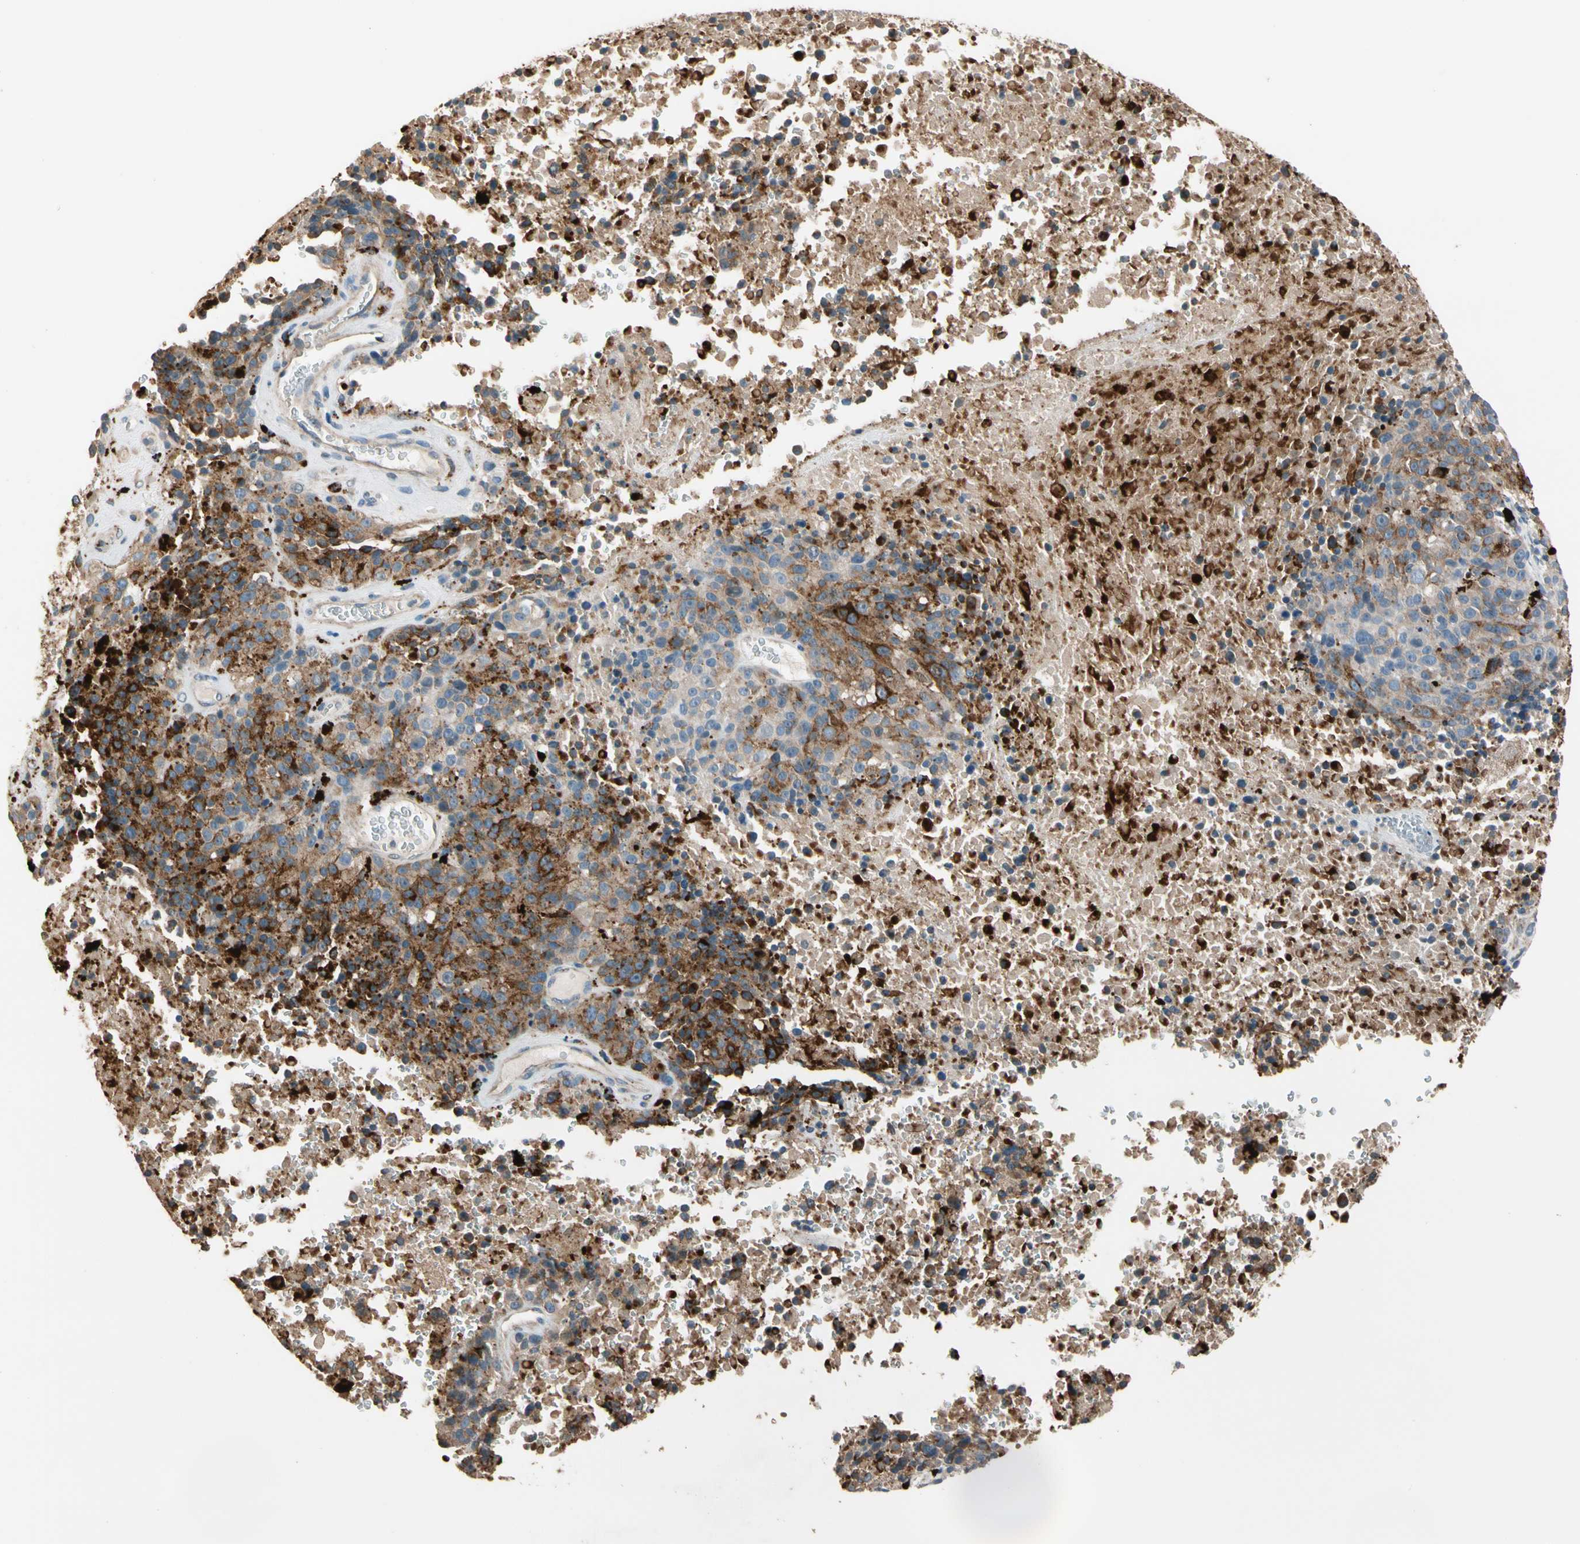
{"staining": {"intensity": "strong", "quantity": "<25%", "location": "cytoplasmic/membranous"}, "tissue": "melanoma", "cell_type": "Tumor cells", "image_type": "cancer", "snomed": [{"axis": "morphology", "description": "Malignant melanoma, Metastatic site"}, {"axis": "topography", "description": "Cerebral cortex"}], "caption": "Strong cytoplasmic/membranous protein positivity is identified in approximately <25% of tumor cells in malignant melanoma (metastatic site).", "gene": "GM2A", "patient": {"sex": "female", "age": 52}}